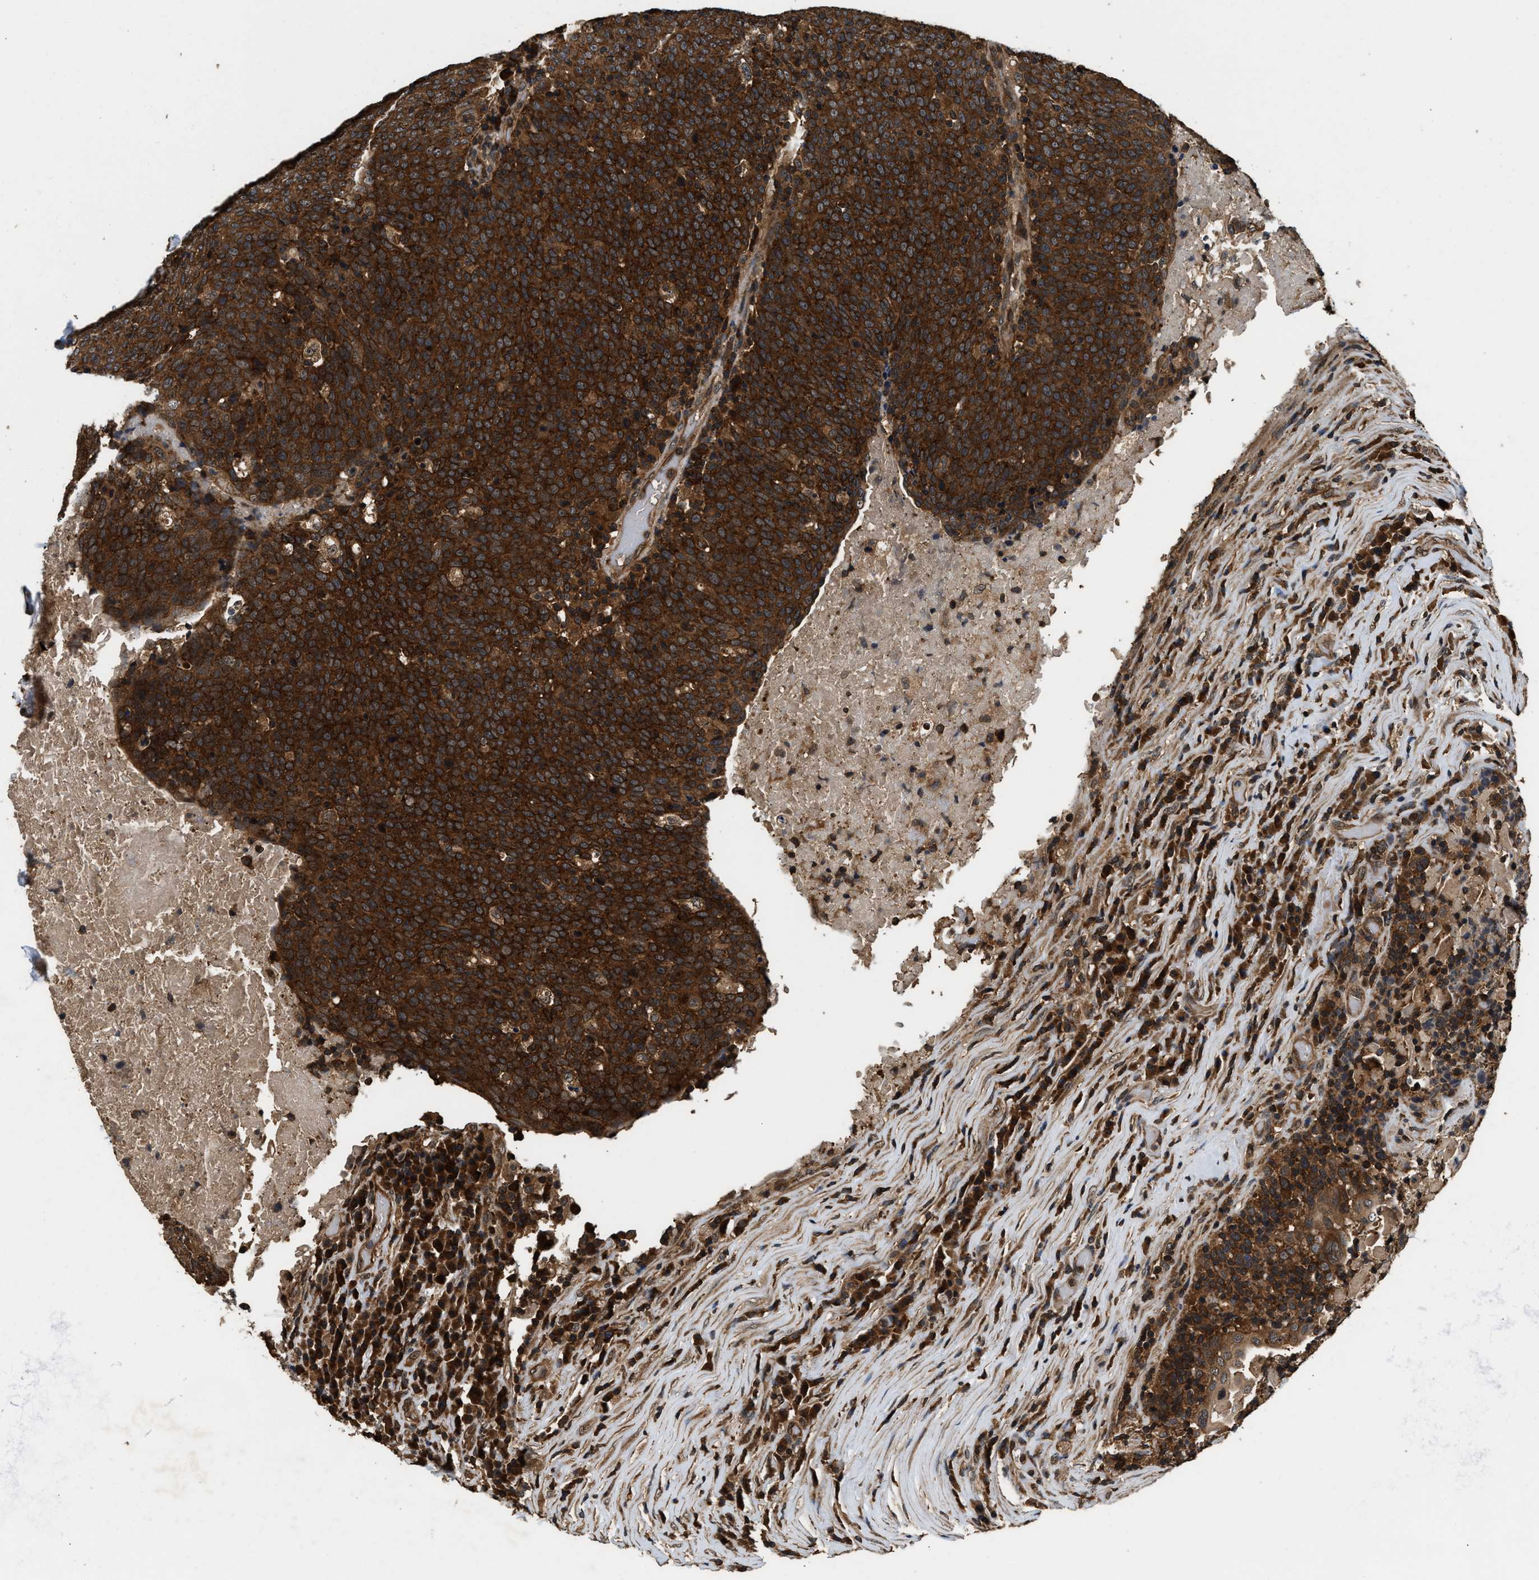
{"staining": {"intensity": "strong", "quantity": ">75%", "location": "cytoplasmic/membranous"}, "tissue": "head and neck cancer", "cell_type": "Tumor cells", "image_type": "cancer", "snomed": [{"axis": "morphology", "description": "Squamous cell carcinoma, NOS"}, {"axis": "morphology", "description": "Squamous cell carcinoma, metastatic, NOS"}, {"axis": "topography", "description": "Lymph node"}, {"axis": "topography", "description": "Head-Neck"}], "caption": "Tumor cells exhibit high levels of strong cytoplasmic/membranous staining in about >75% of cells in human head and neck cancer (metastatic squamous cell carcinoma).", "gene": "DNAJC2", "patient": {"sex": "male", "age": 62}}